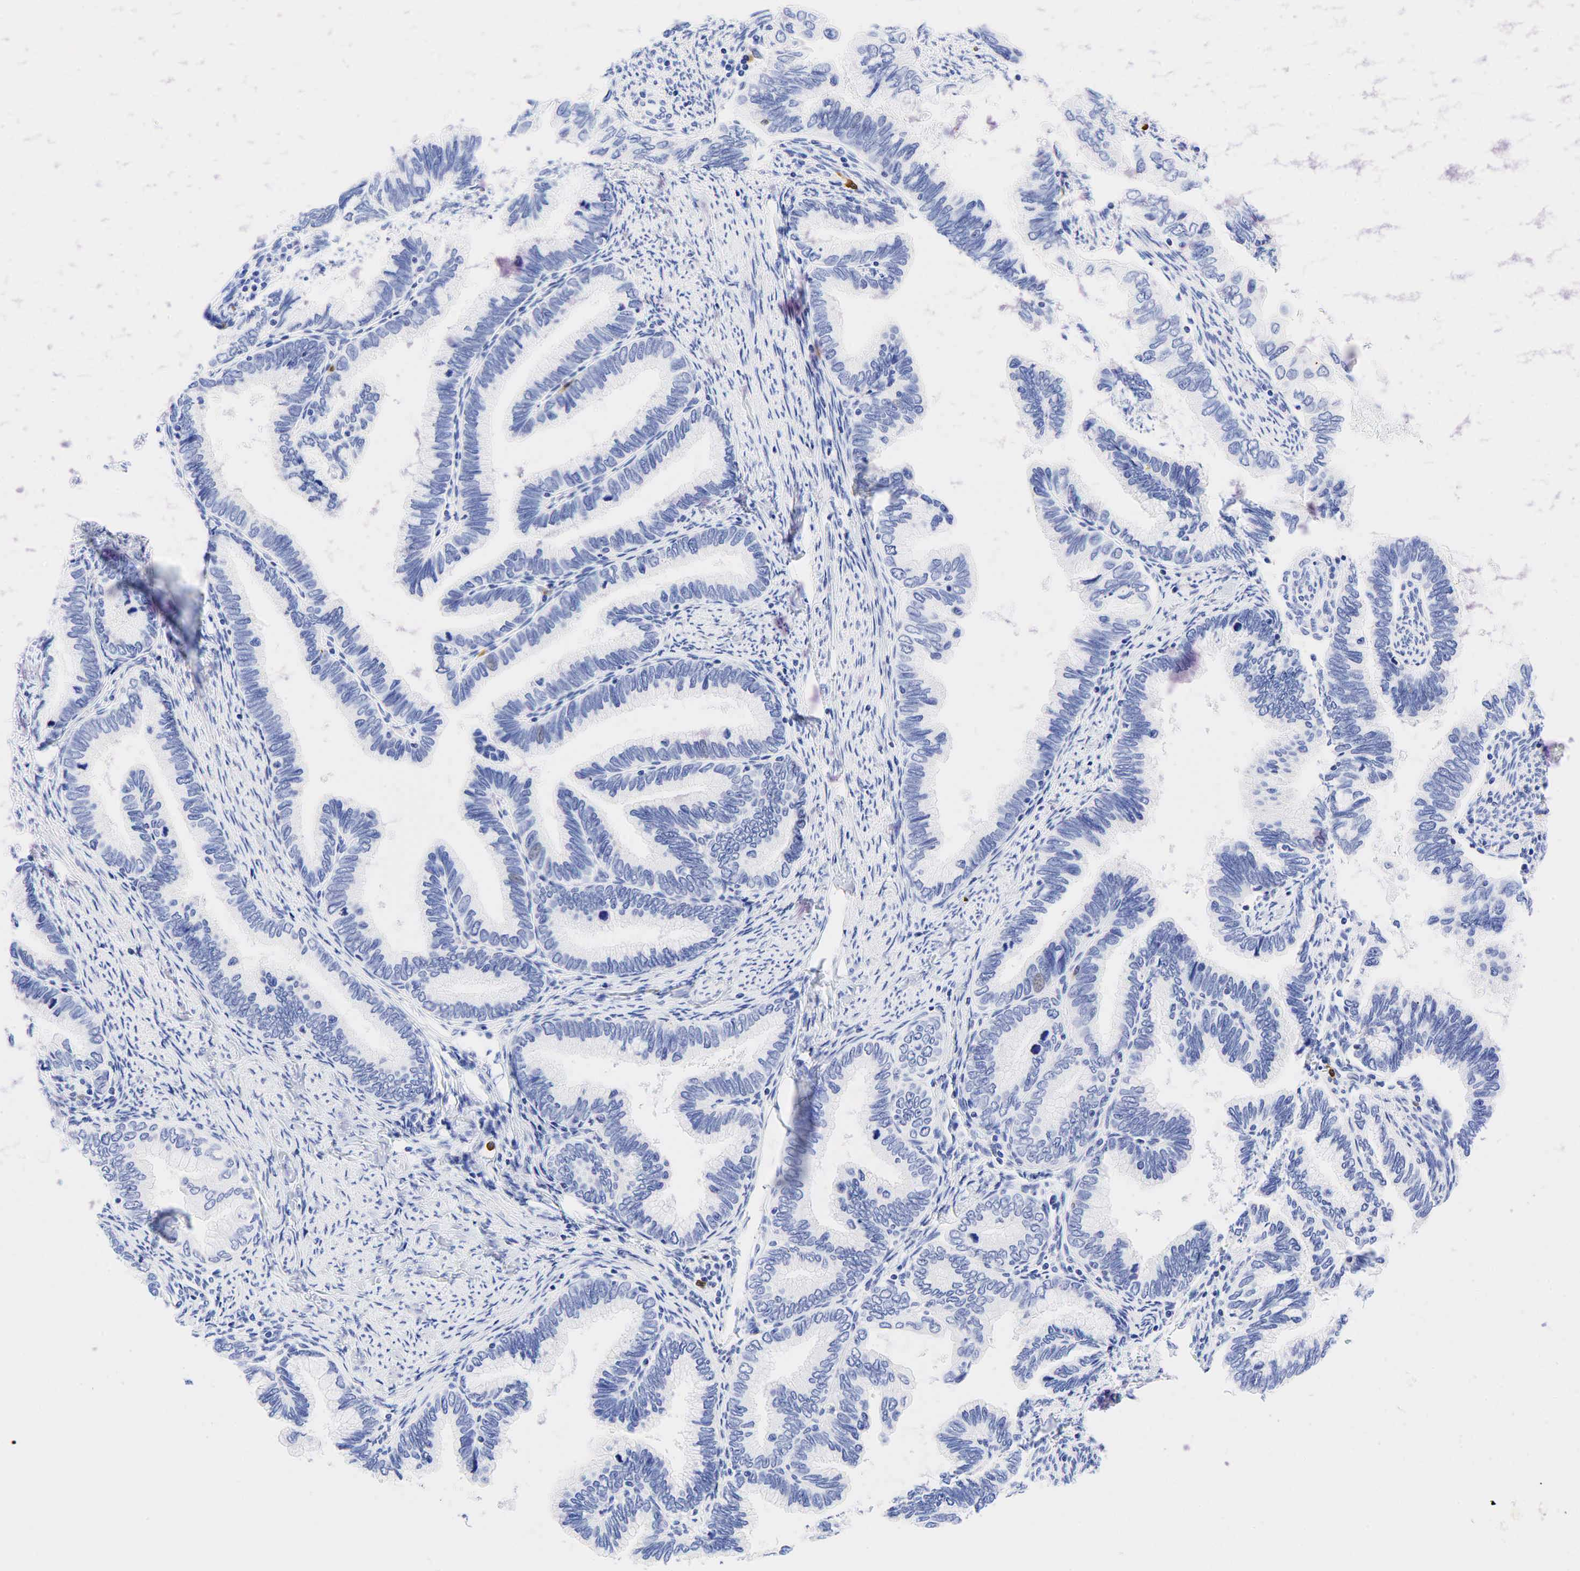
{"staining": {"intensity": "negative", "quantity": "none", "location": "none"}, "tissue": "cervical cancer", "cell_type": "Tumor cells", "image_type": "cancer", "snomed": [{"axis": "morphology", "description": "Adenocarcinoma, NOS"}, {"axis": "topography", "description": "Cervix"}], "caption": "Adenocarcinoma (cervical) was stained to show a protein in brown. There is no significant staining in tumor cells.", "gene": "CD79A", "patient": {"sex": "female", "age": 49}}